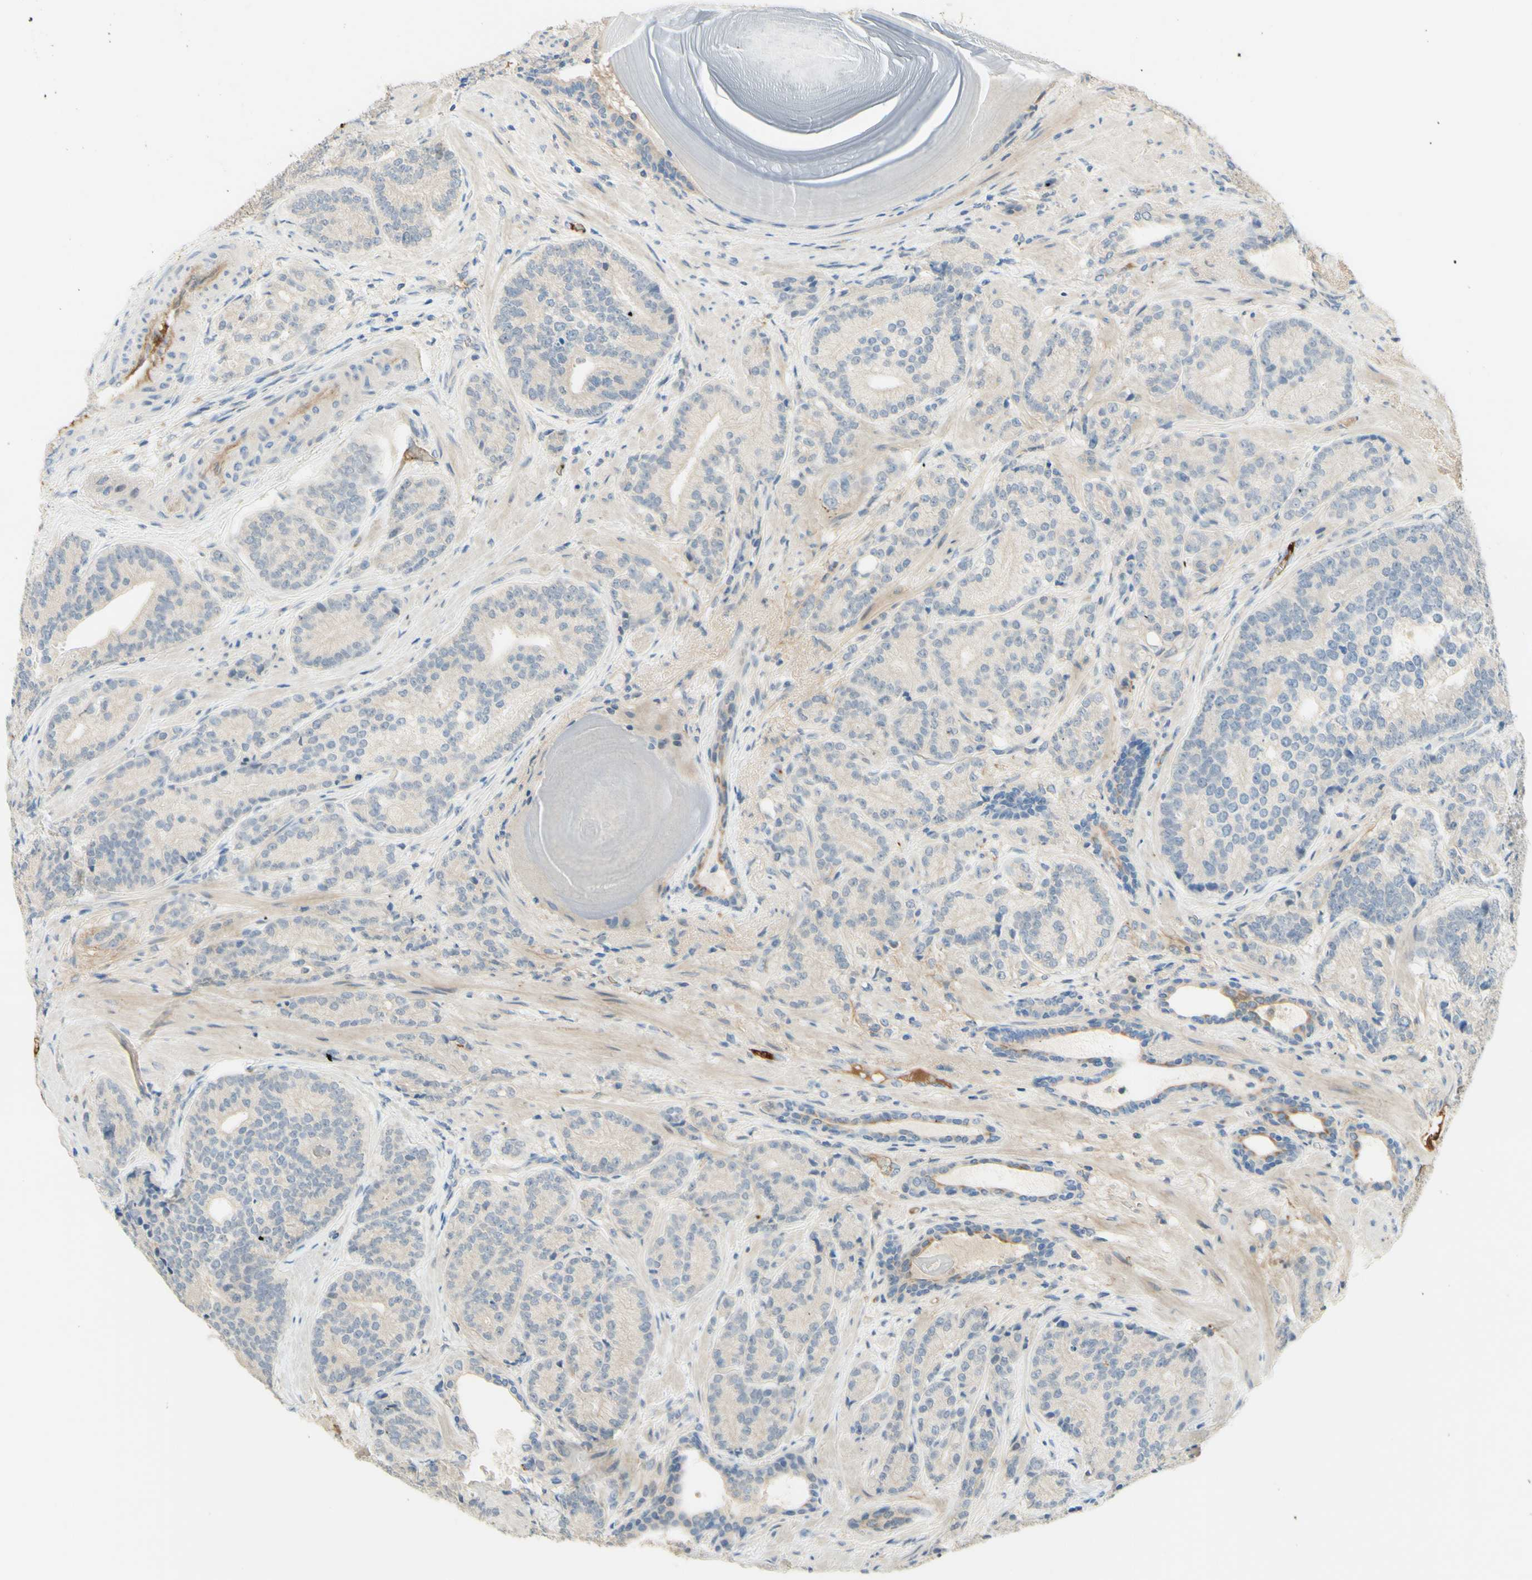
{"staining": {"intensity": "negative", "quantity": "none", "location": "none"}, "tissue": "prostate cancer", "cell_type": "Tumor cells", "image_type": "cancer", "snomed": [{"axis": "morphology", "description": "Adenocarcinoma, High grade"}, {"axis": "topography", "description": "Prostate"}], "caption": "The micrograph displays no staining of tumor cells in prostate cancer (adenocarcinoma (high-grade)). The staining is performed using DAB (3,3'-diaminobenzidine) brown chromogen with nuclei counter-stained in using hematoxylin.", "gene": "ANGPT2", "patient": {"sex": "male", "age": 61}}